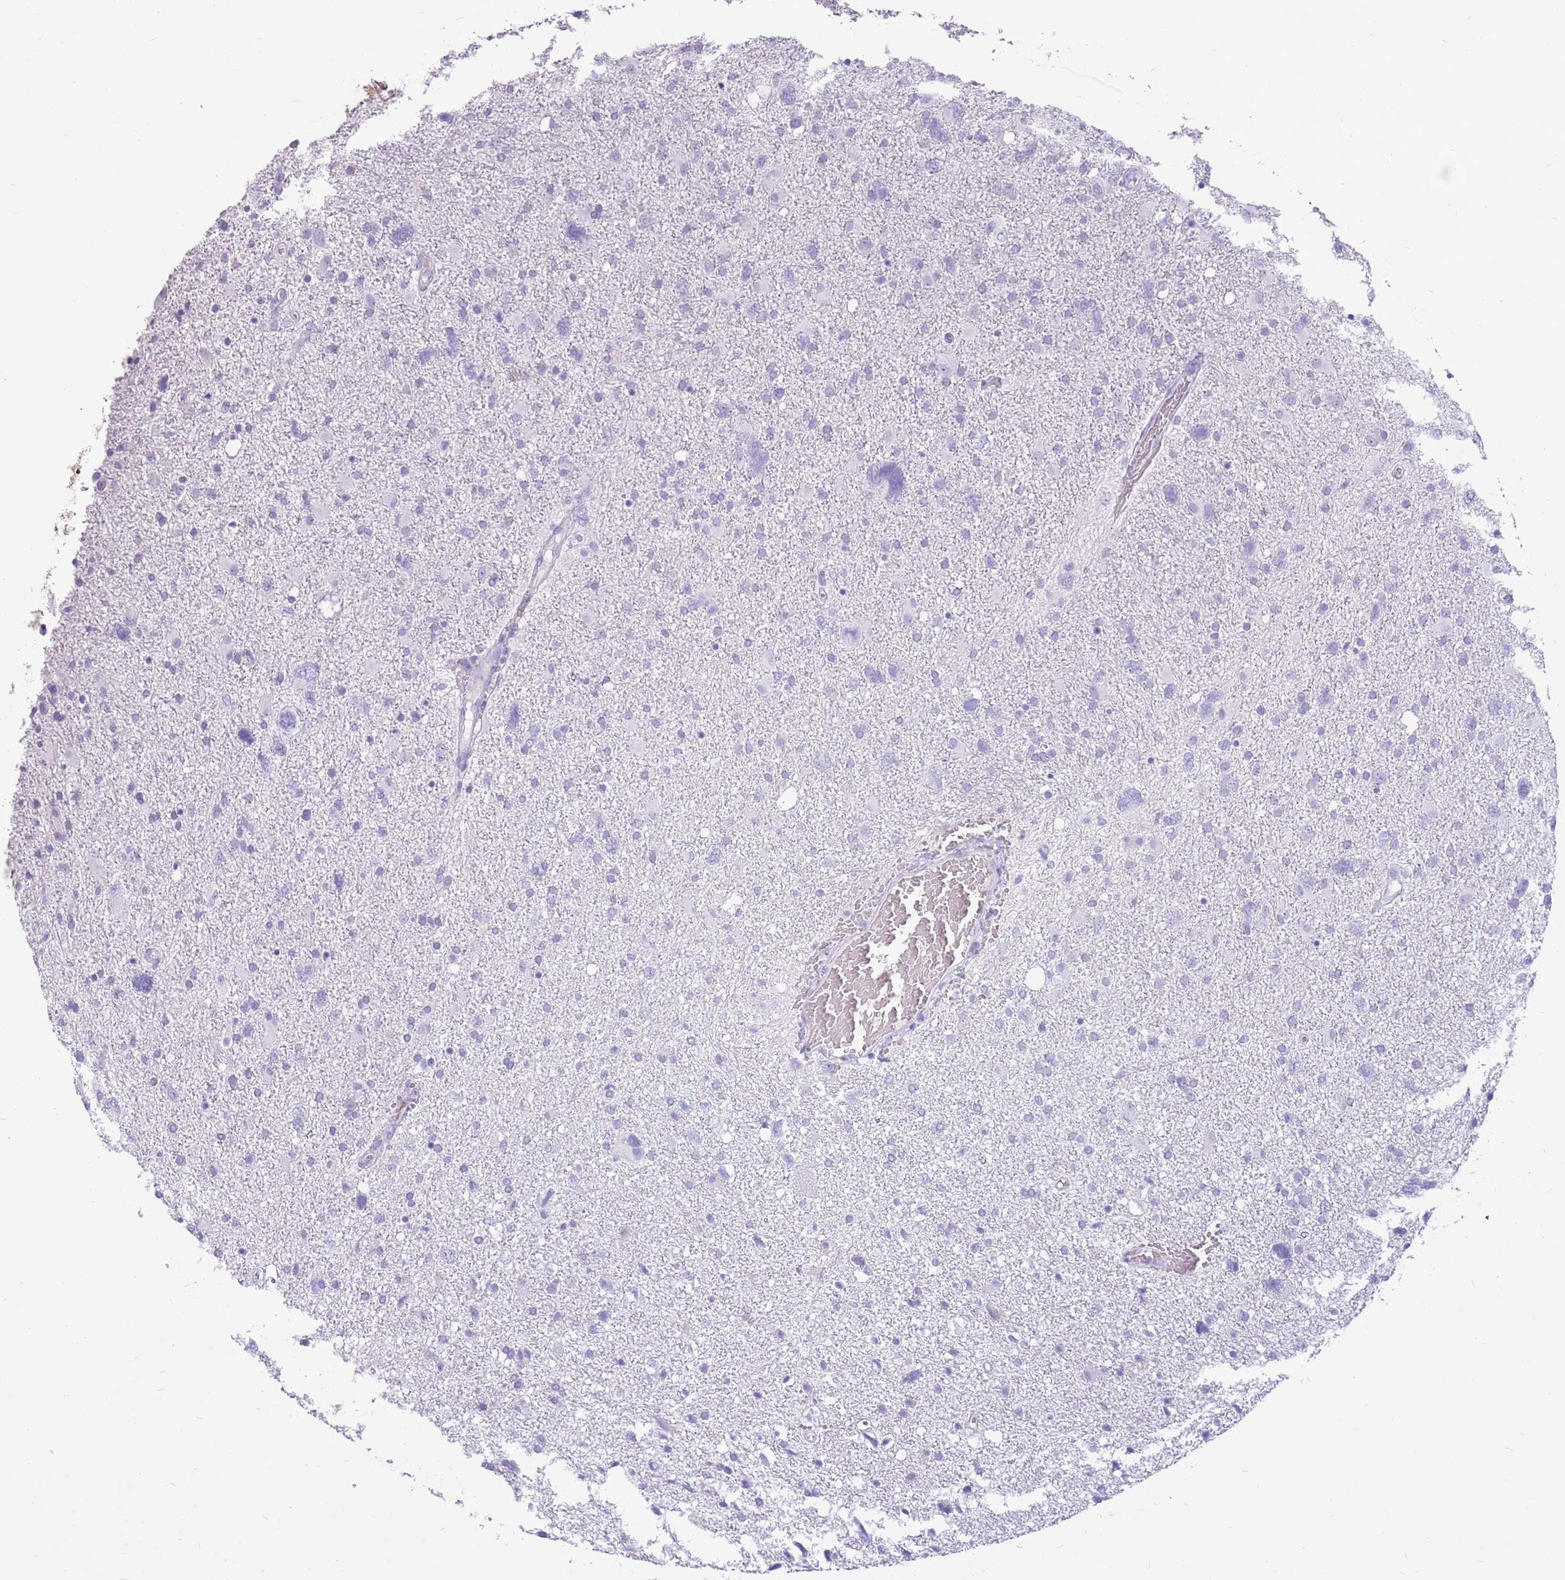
{"staining": {"intensity": "negative", "quantity": "none", "location": "none"}, "tissue": "glioma", "cell_type": "Tumor cells", "image_type": "cancer", "snomed": [{"axis": "morphology", "description": "Glioma, malignant, High grade"}, {"axis": "topography", "description": "Brain"}], "caption": "Tumor cells show no significant staining in glioma.", "gene": "ZNF425", "patient": {"sex": "male", "age": 61}}